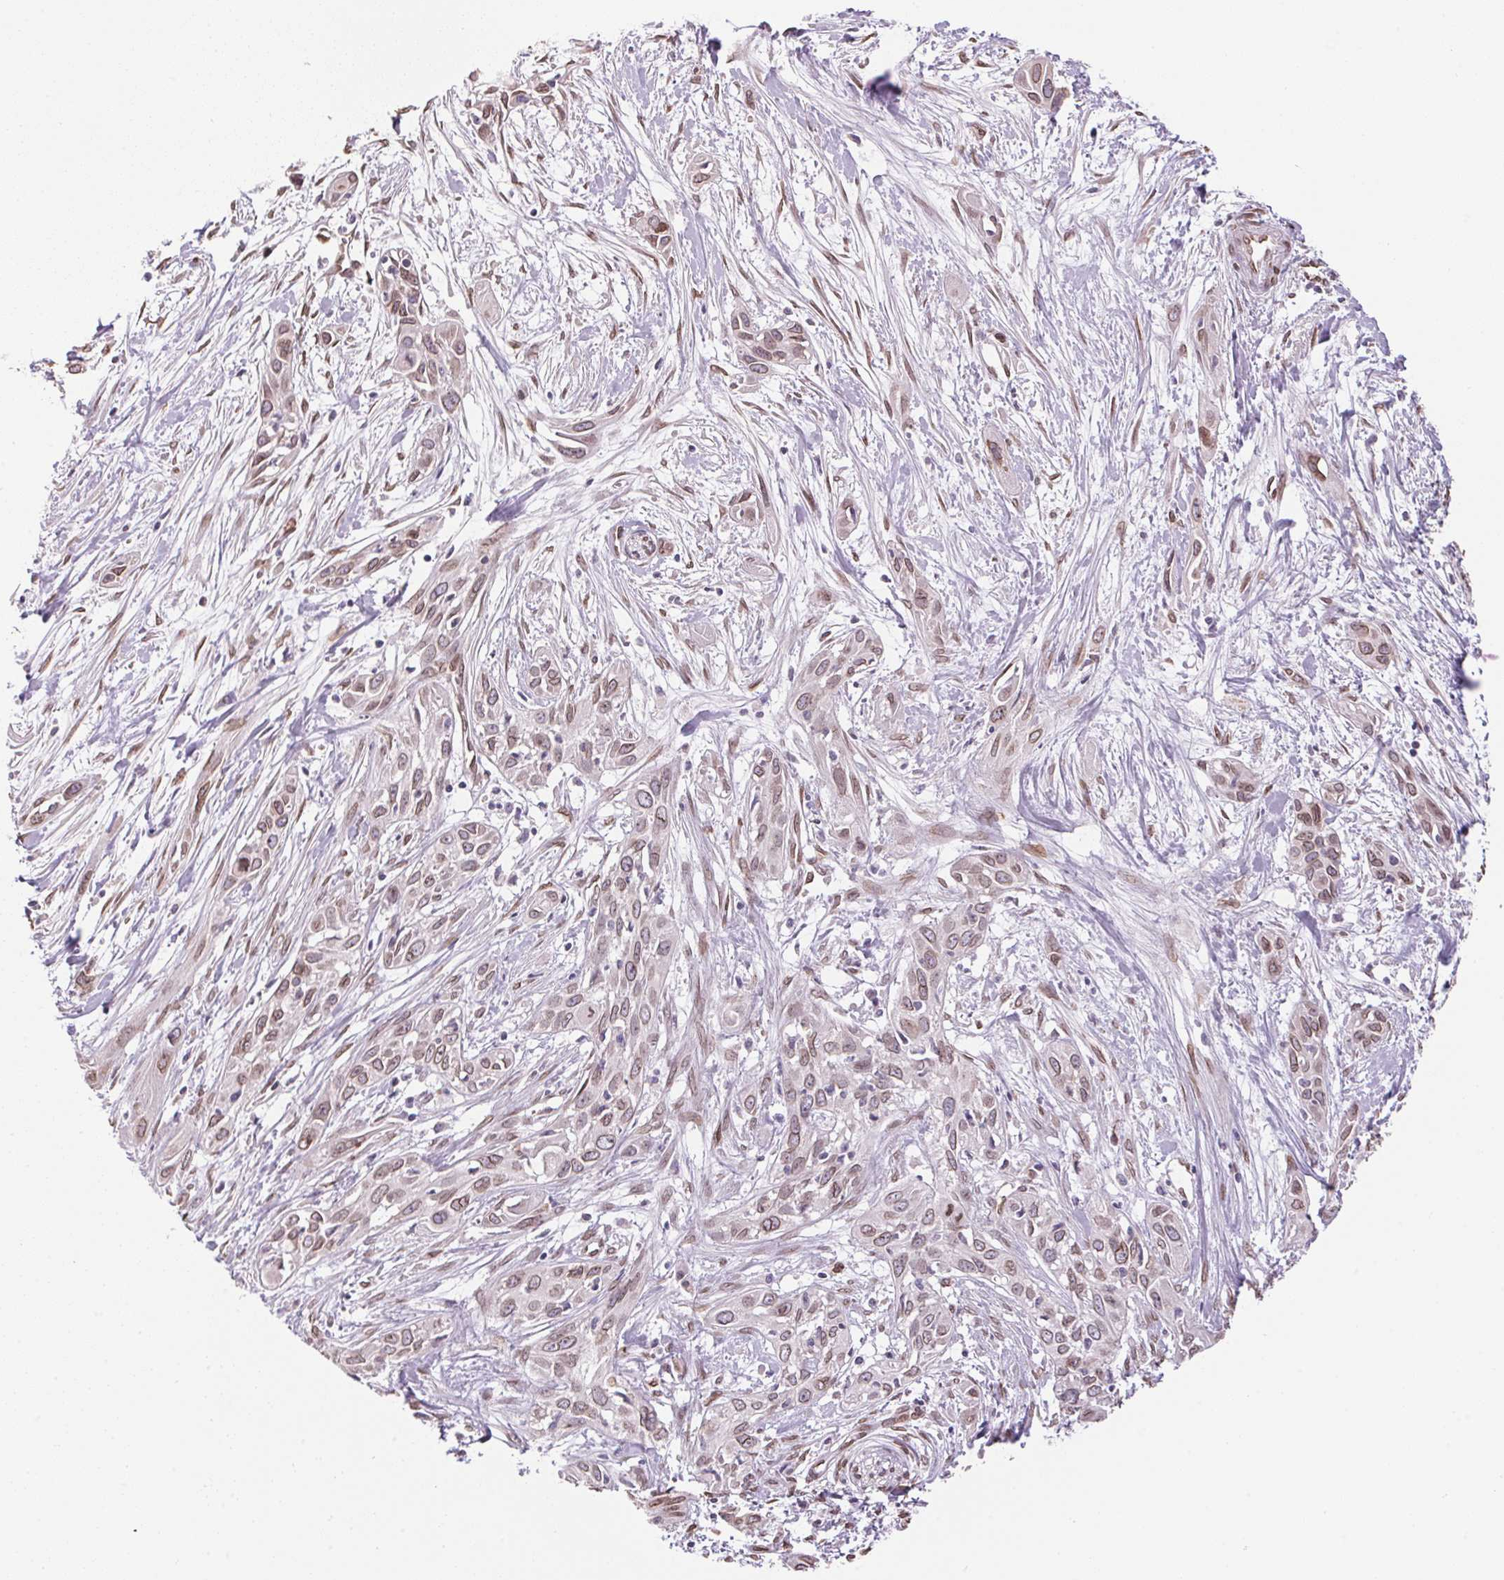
{"staining": {"intensity": "weak", "quantity": ">75%", "location": "cytoplasmic/membranous,nuclear"}, "tissue": "pancreatic cancer", "cell_type": "Tumor cells", "image_type": "cancer", "snomed": [{"axis": "morphology", "description": "Adenocarcinoma, NOS"}, {"axis": "topography", "description": "Pancreas"}], "caption": "Immunohistochemistry (IHC) (DAB) staining of human pancreatic cancer demonstrates weak cytoplasmic/membranous and nuclear protein expression in approximately >75% of tumor cells.", "gene": "TMEM175", "patient": {"sex": "female", "age": 55}}